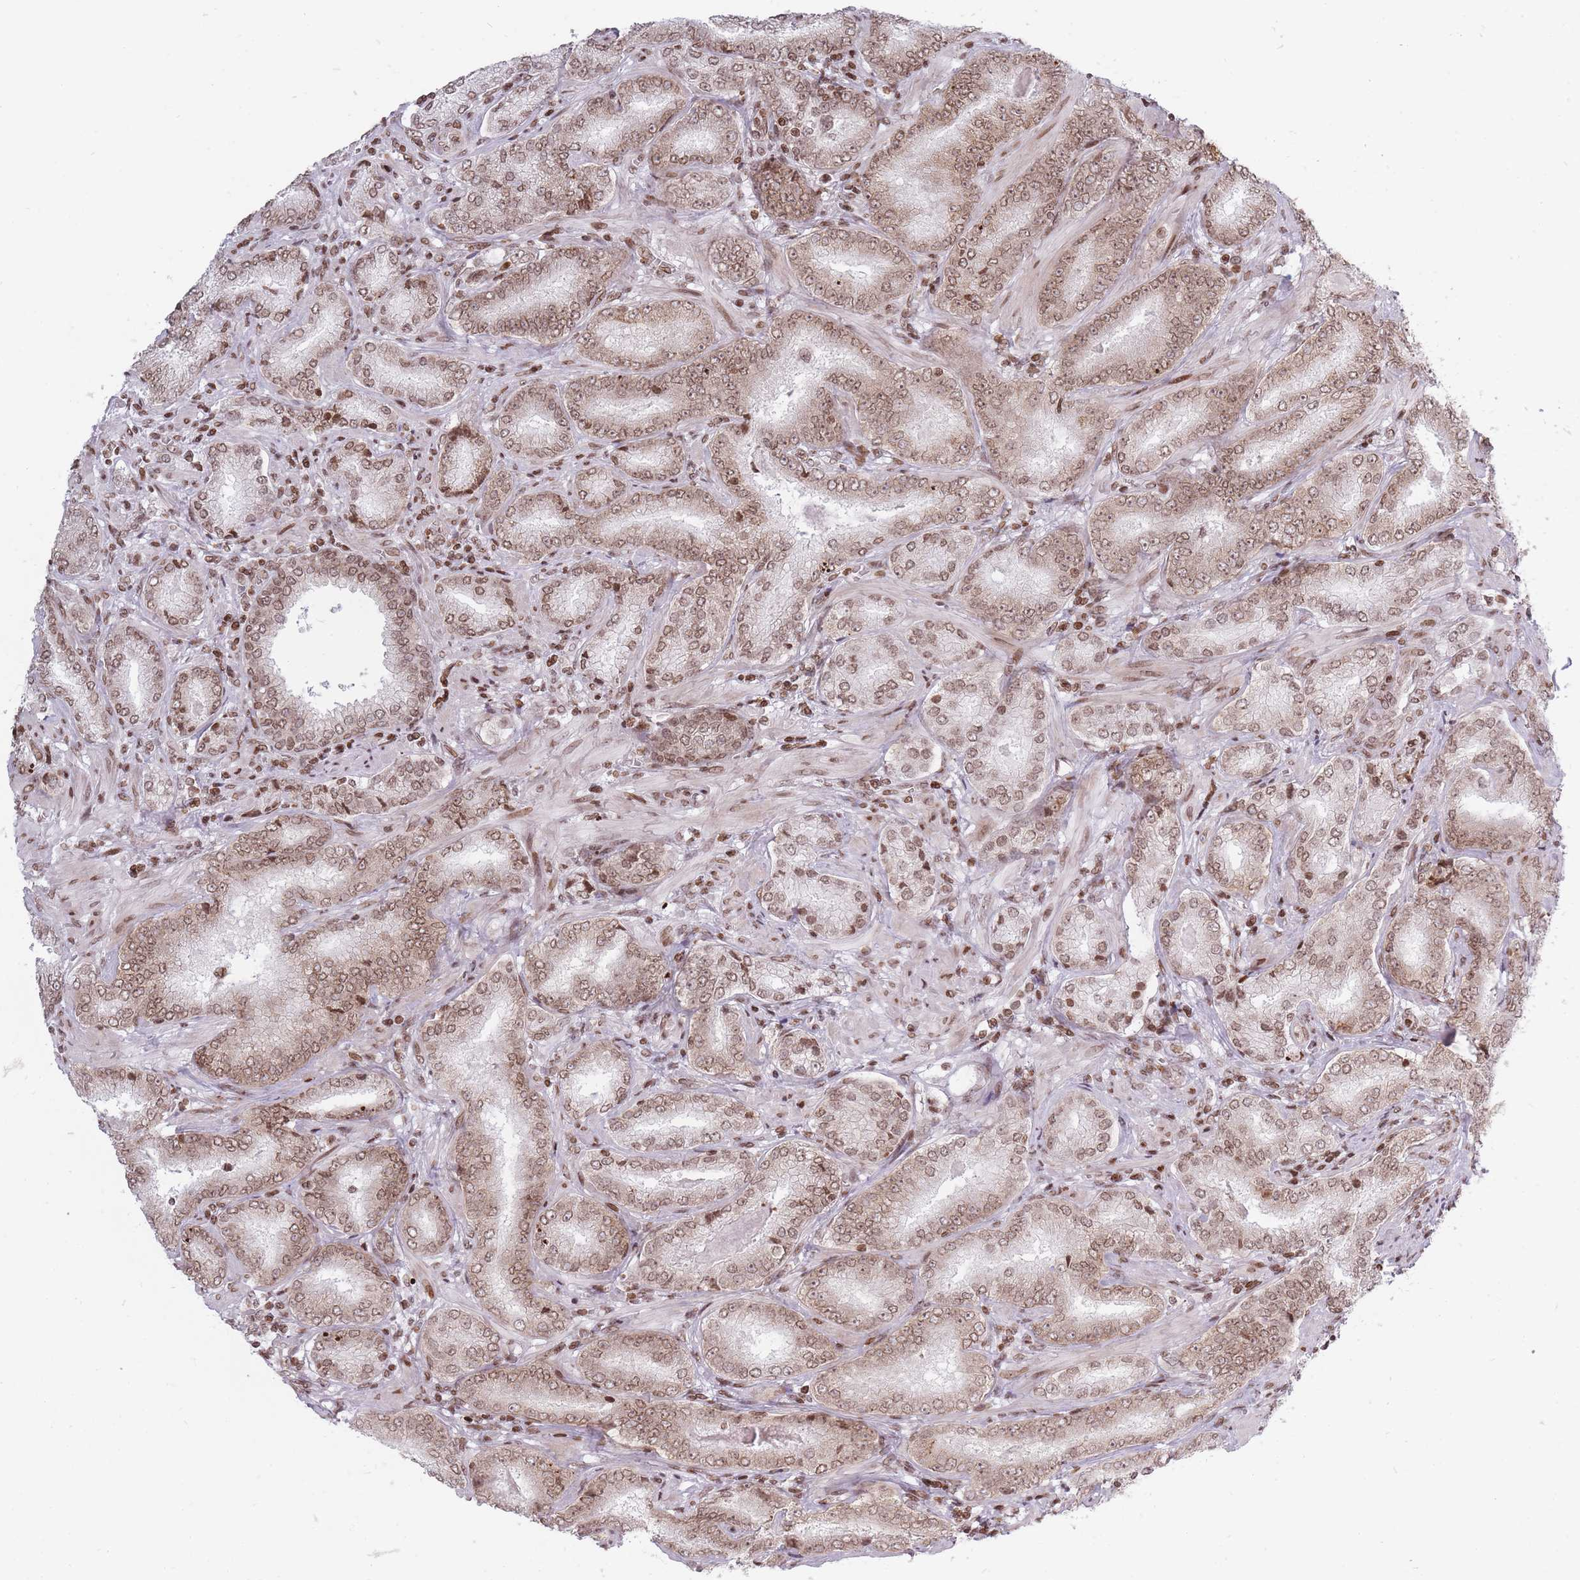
{"staining": {"intensity": "moderate", "quantity": ">75%", "location": "nuclear"}, "tissue": "prostate cancer", "cell_type": "Tumor cells", "image_type": "cancer", "snomed": [{"axis": "morphology", "description": "Adenocarcinoma, High grade"}, {"axis": "topography", "description": "Prostate"}], "caption": "Prostate cancer (adenocarcinoma (high-grade)) tissue reveals moderate nuclear expression in about >75% of tumor cells (DAB IHC, brown staining for protein, blue staining for nuclei).", "gene": "TMC6", "patient": {"sex": "male", "age": 72}}